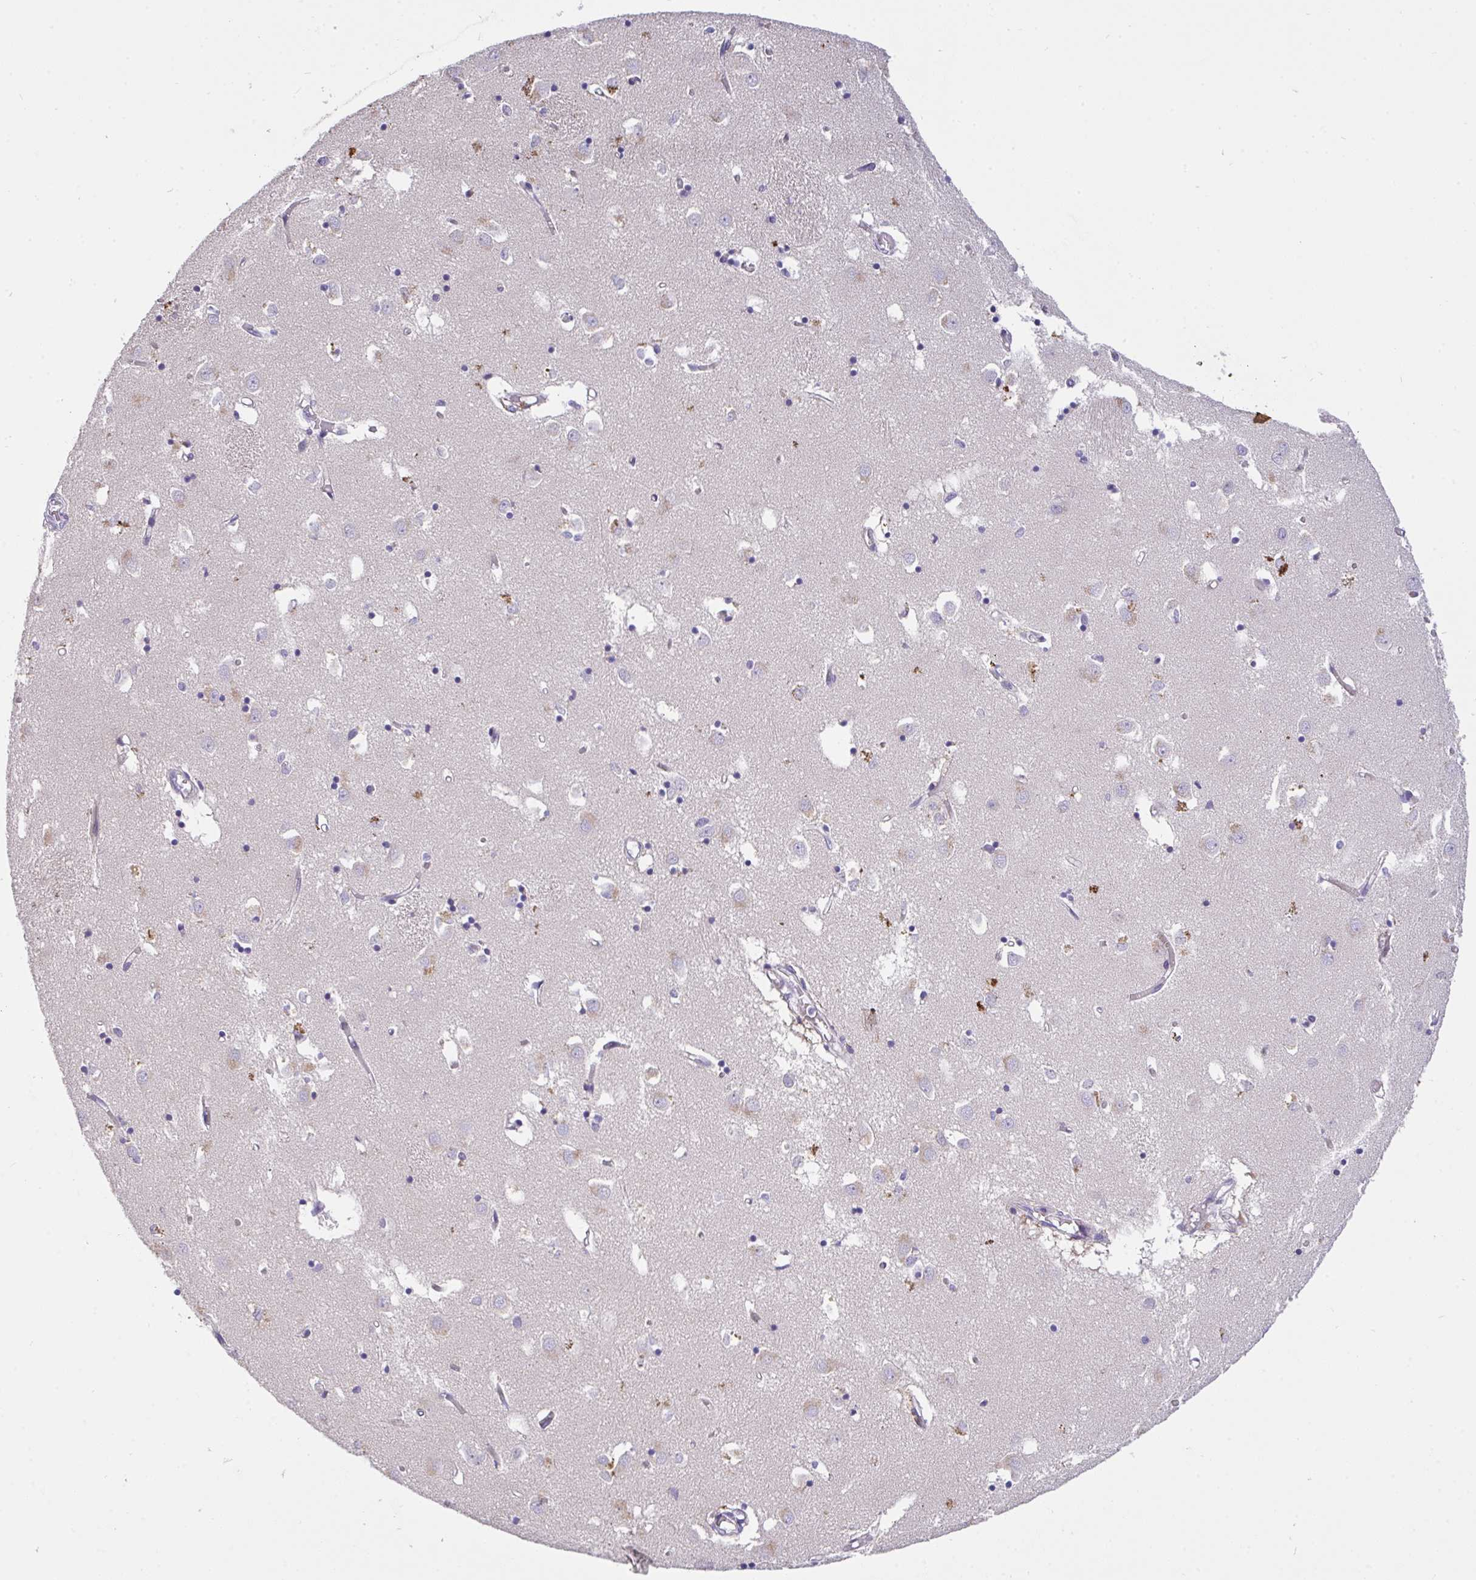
{"staining": {"intensity": "negative", "quantity": "none", "location": "none"}, "tissue": "caudate", "cell_type": "Glial cells", "image_type": "normal", "snomed": [{"axis": "morphology", "description": "Normal tissue, NOS"}, {"axis": "topography", "description": "Lateral ventricle wall"}], "caption": "Immunohistochemical staining of unremarkable human caudate exhibits no significant staining in glial cells. (IHC, brightfield microscopy, high magnification).", "gene": "C19orf54", "patient": {"sex": "male", "age": 70}}